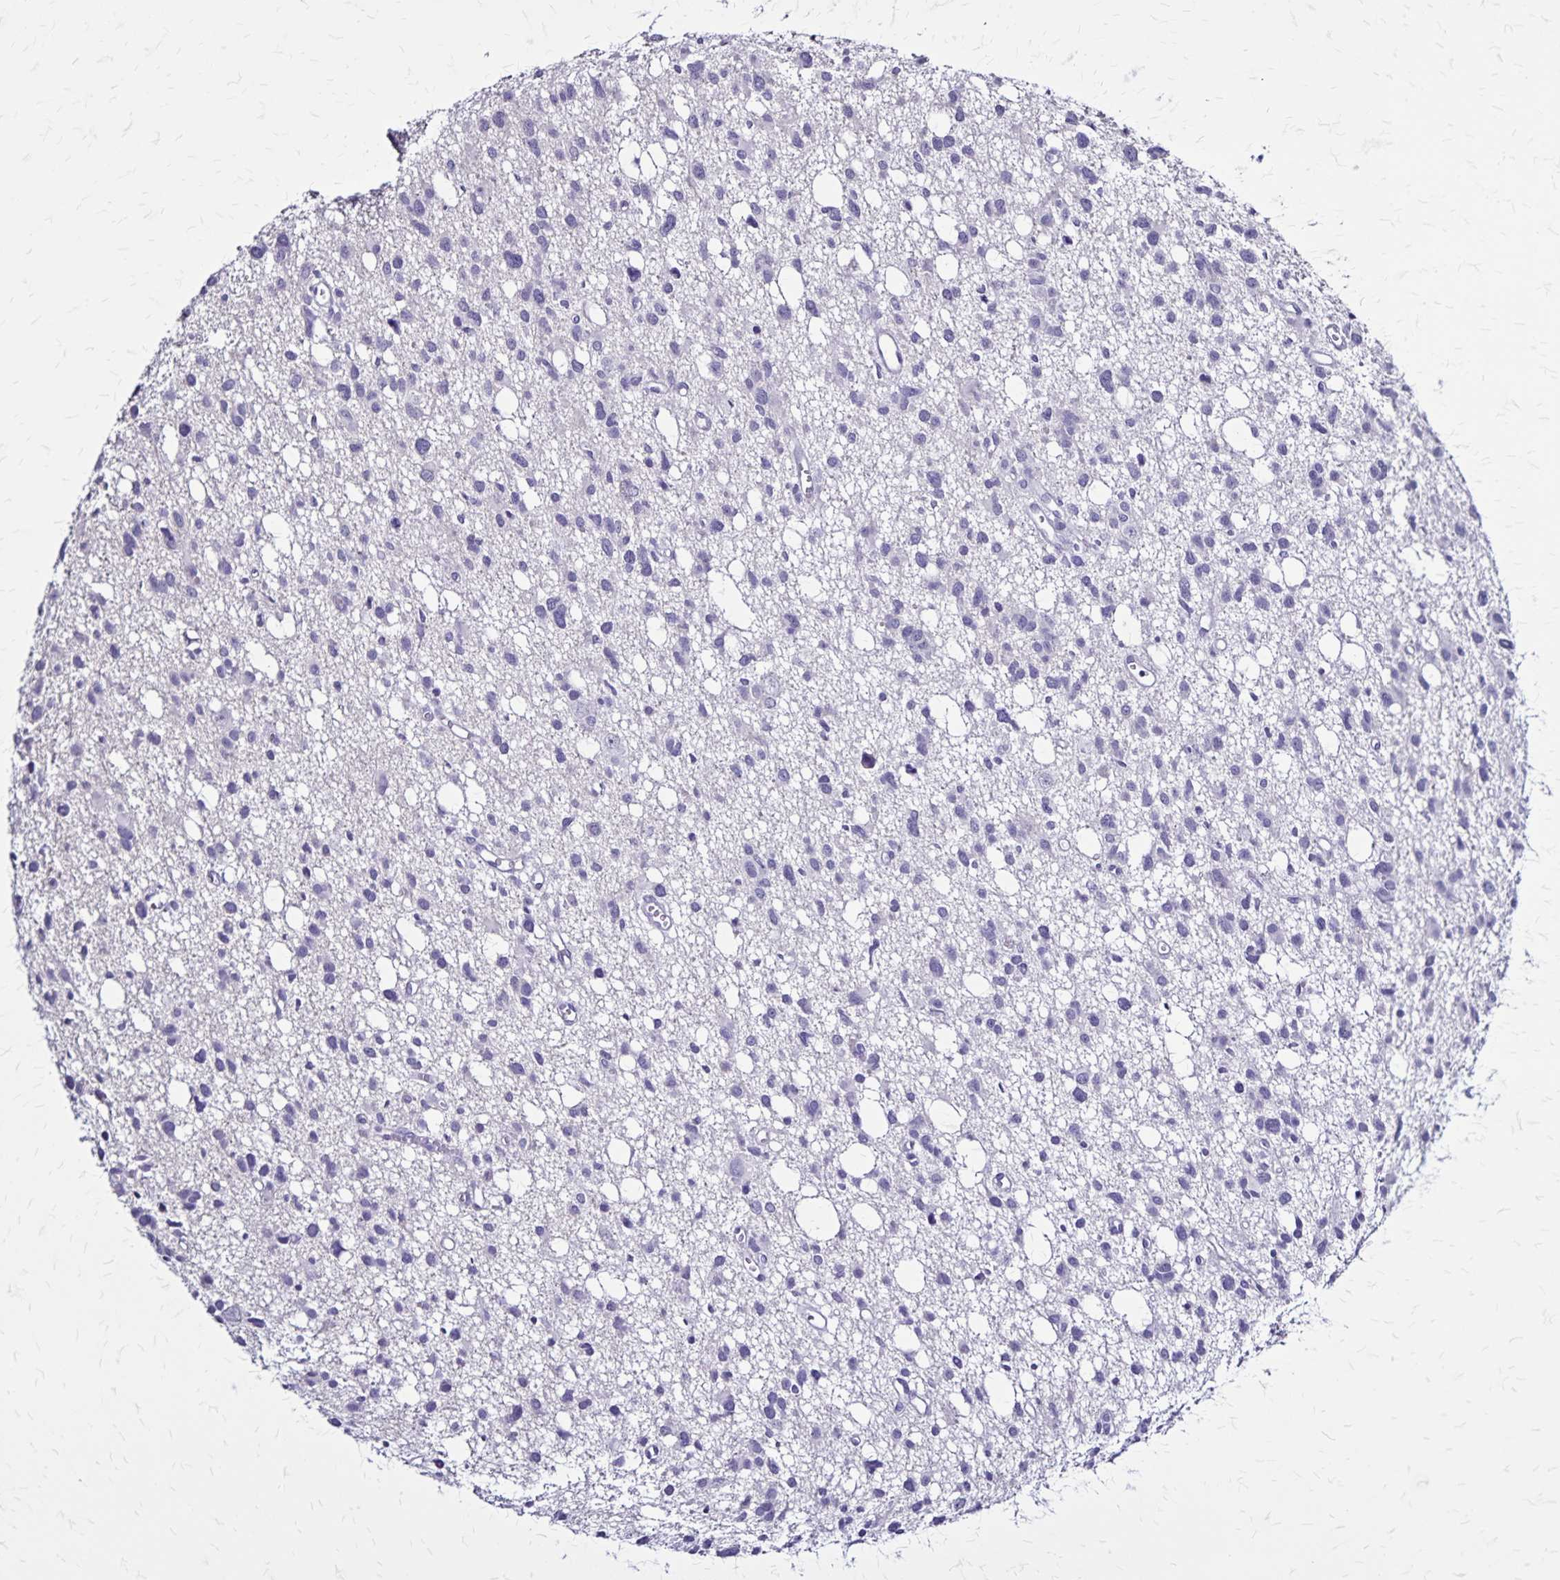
{"staining": {"intensity": "negative", "quantity": "none", "location": "none"}, "tissue": "glioma", "cell_type": "Tumor cells", "image_type": "cancer", "snomed": [{"axis": "morphology", "description": "Glioma, malignant, High grade"}, {"axis": "topography", "description": "Brain"}], "caption": "High-grade glioma (malignant) was stained to show a protein in brown. There is no significant staining in tumor cells.", "gene": "PLXNA4", "patient": {"sex": "male", "age": 23}}